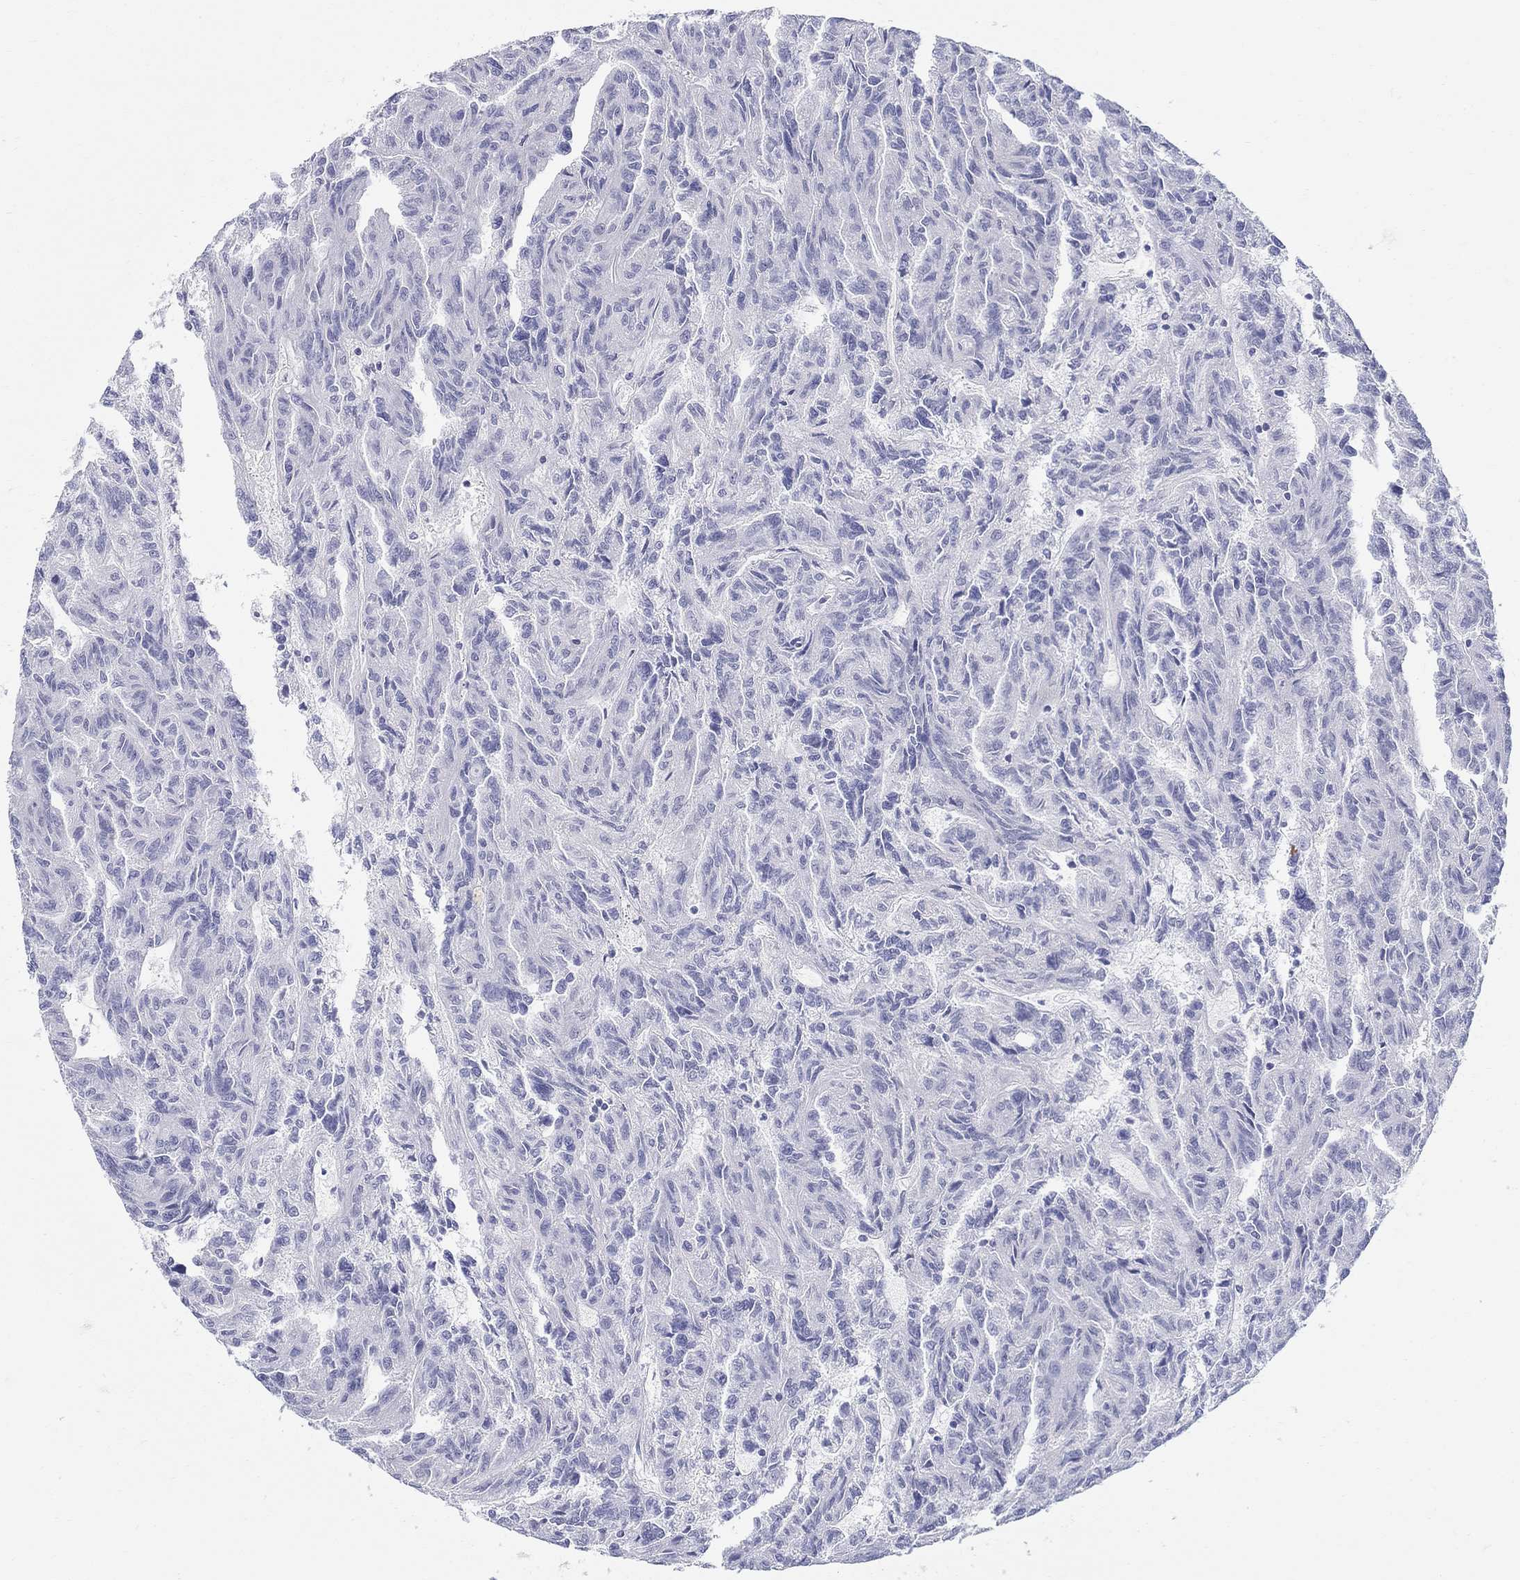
{"staining": {"intensity": "negative", "quantity": "none", "location": "none"}, "tissue": "renal cancer", "cell_type": "Tumor cells", "image_type": "cancer", "snomed": [{"axis": "morphology", "description": "Adenocarcinoma, NOS"}, {"axis": "topography", "description": "Kidney"}], "caption": "Immunohistochemical staining of human renal cancer exhibits no significant staining in tumor cells. Nuclei are stained in blue.", "gene": "LAMP5", "patient": {"sex": "male", "age": 79}}